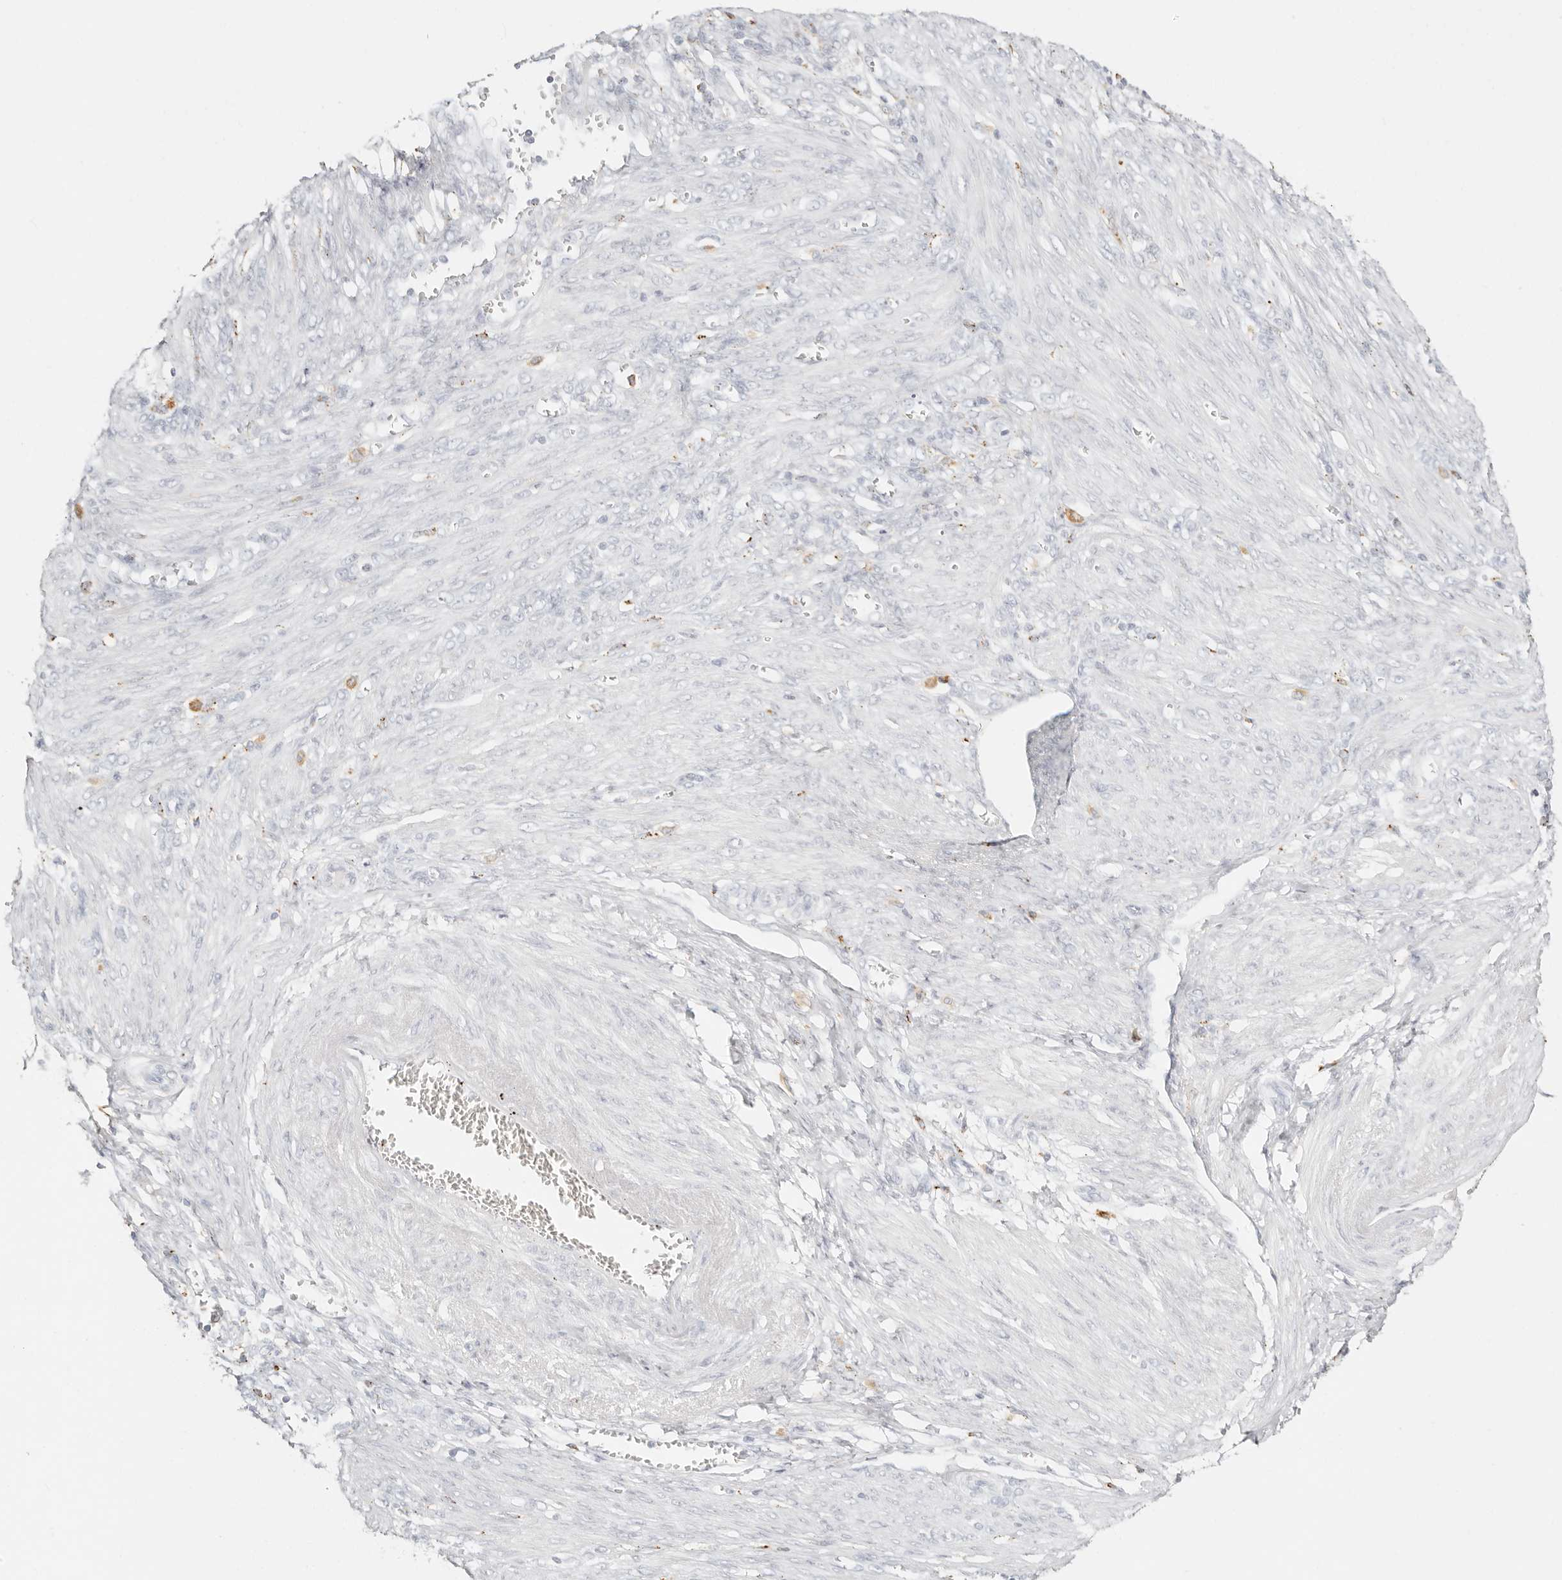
{"staining": {"intensity": "negative", "quantity": "none", "location": "none"}, "tissue": "endometrial cancer", "cell_type": "Tumor cells", "image_type": "cancer", "snomed": [{"axis": "morphology", "description": "Adenocarcinoma, NOS"}, {"axis": "topography", "description": "Endometrium"}], "caption": "DAB immunohistochemical staining of human endometrial cancer demonstrates no significant positivity in tumor cells.", "gene": "RNASET2", "patient": {"sex": "female", "age": 49}}